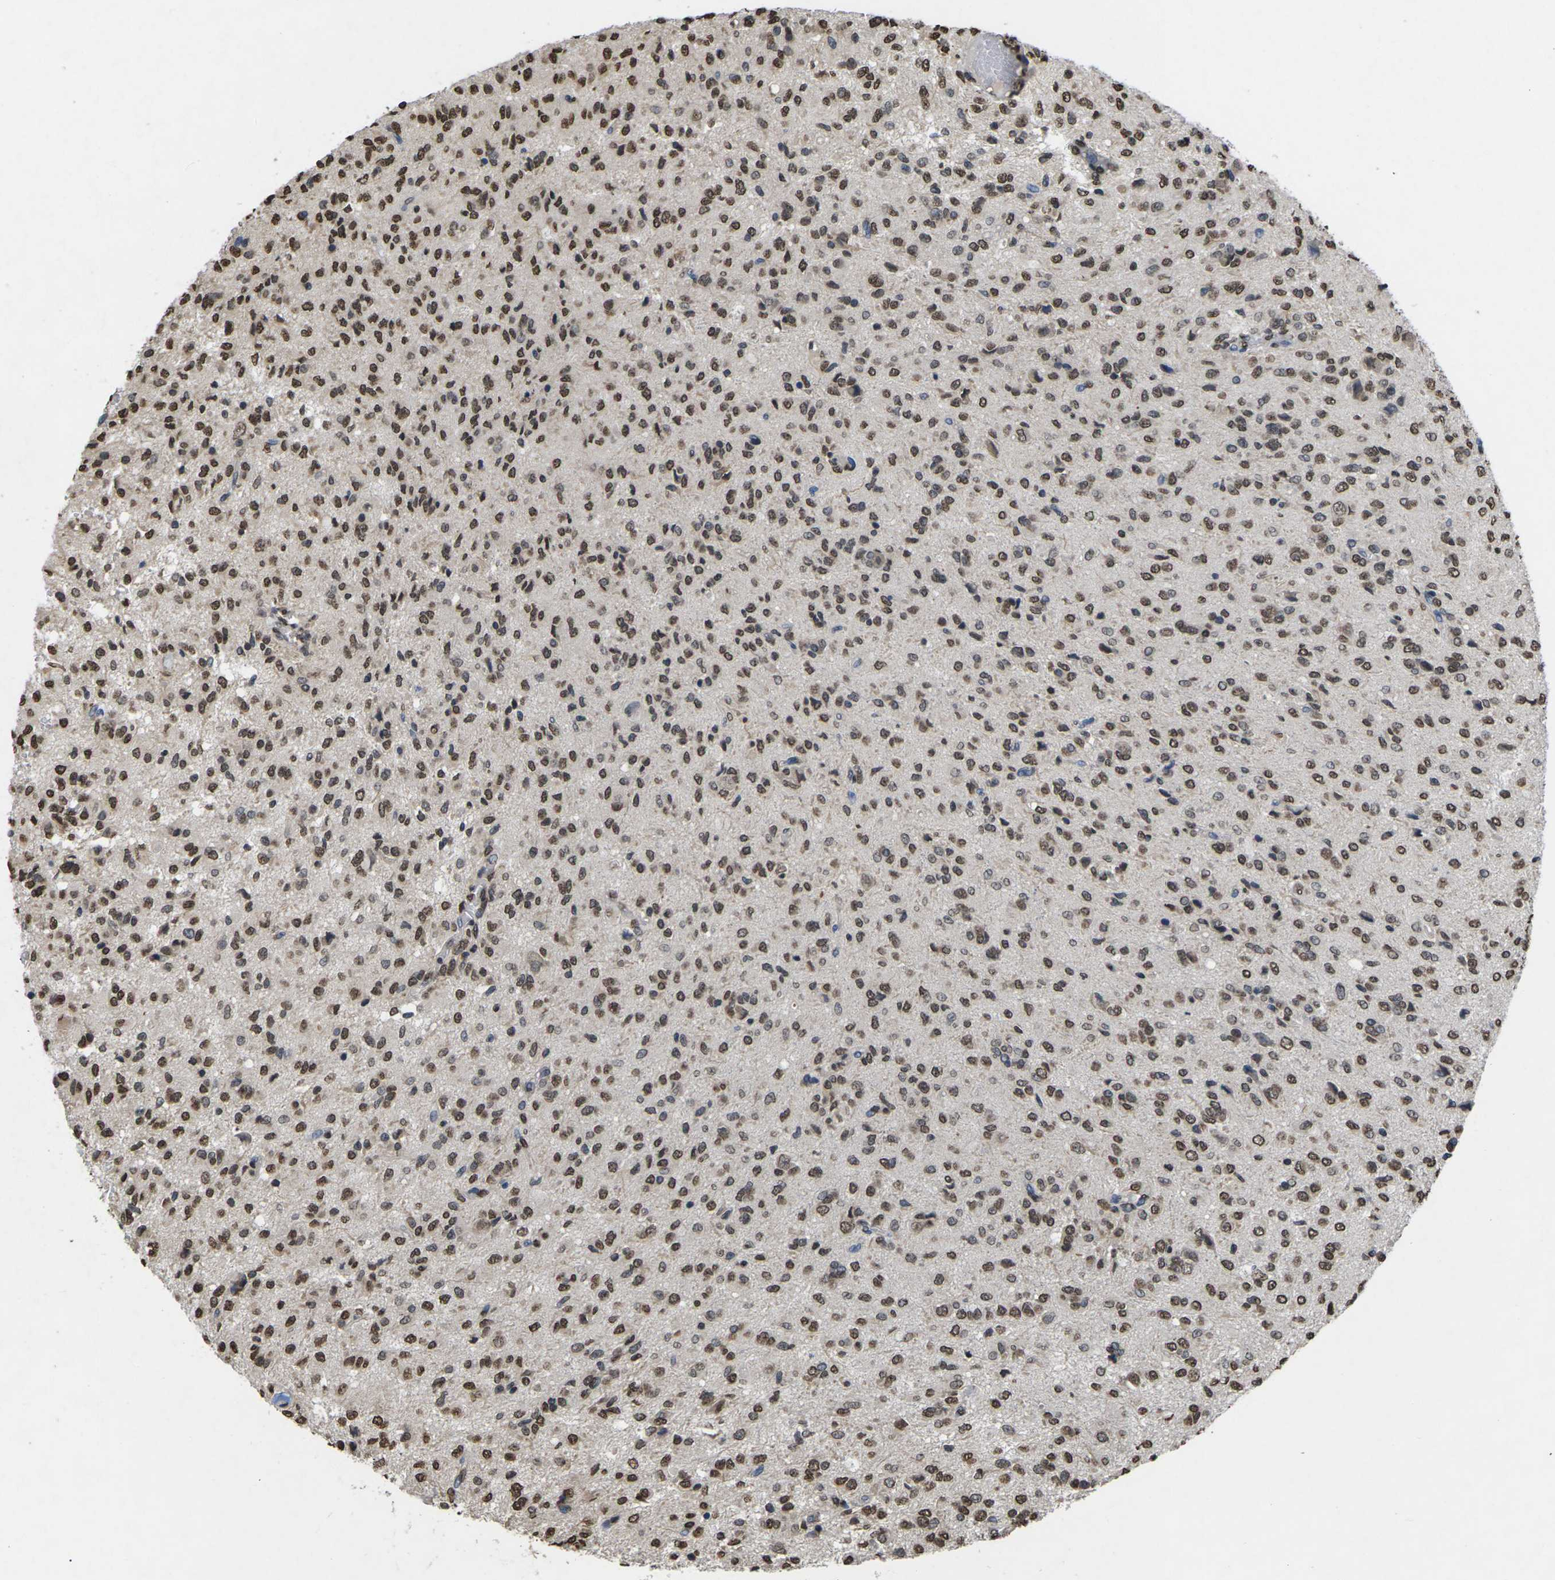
{"staining": {"intensity": "strong", "quantity": ">75%", "location": "nuclear"}, "tissue": "glioma", "cell_type": "Tumor cells", "image_type": "cancer", "snomed": [{"axis": "morphology", "description": "Glioma, malignant, High grade"}, {"axis": "topography", "description": "Brain"}], "caption": "Protein staining of glioma tissue exhibits strong nuclear positivity in approximately >75% of tumor cells. The protein of interest is stained brown, and the nuclei are stained in blue (DAB IHC with brightfield microscopy, high magnification).", "gene": "EMSY", "patient": {"sex": "female", "age": 59}}